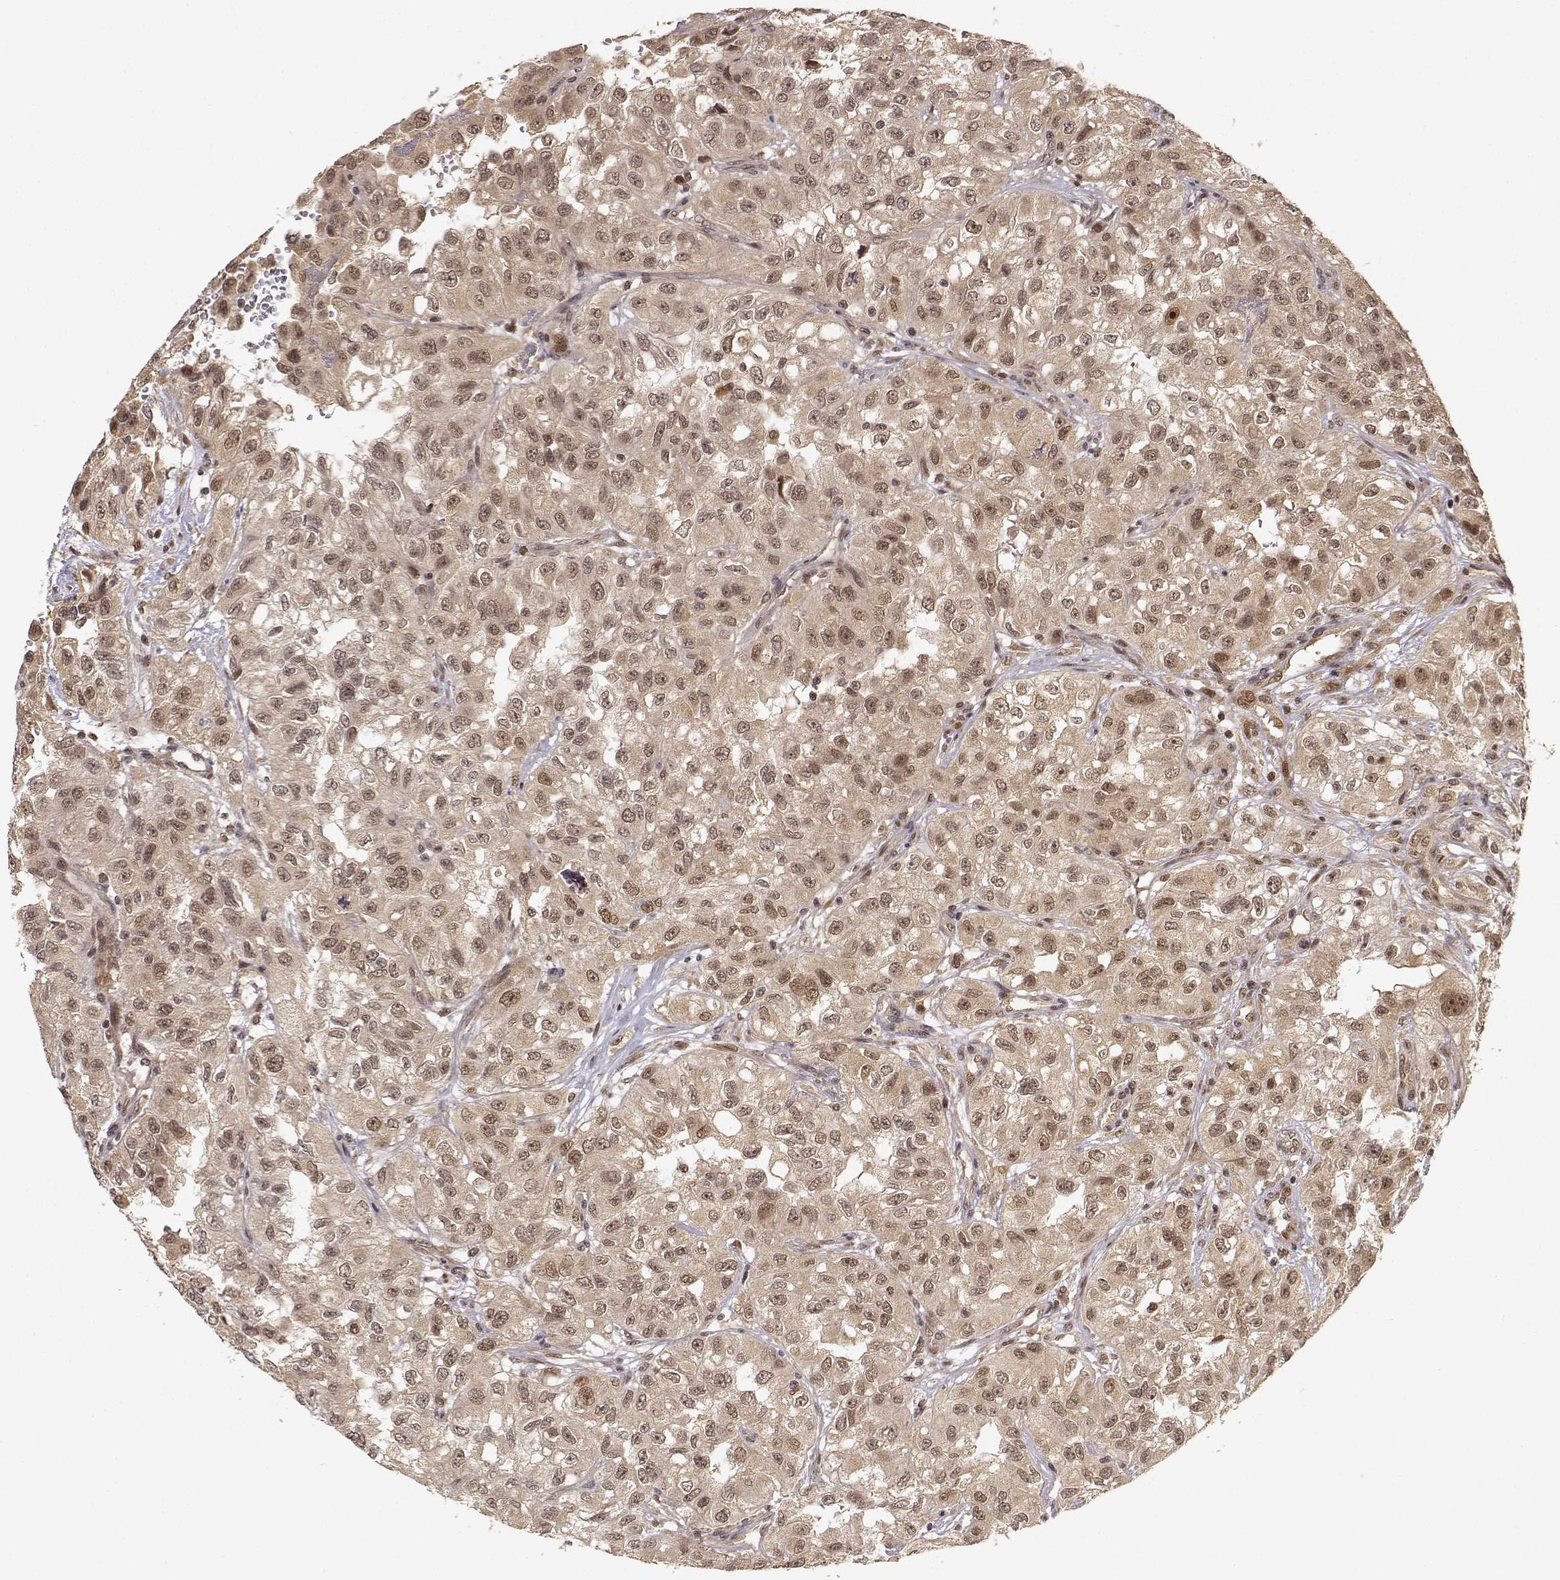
{"staining": {"intensity": "weak", "quantity": ">75%", "location": "cytoplasmic/membranous,nuclear"}, "tissue": "renal cancer", "cell_type": "Tumor cells", "image_type": "cancer", "snomed": [{"axis": "morphology", "description": "Adenocarcinoma, NOS"}, {"axis": "topography", "description": "Kidney"}], "caption": "A brown stain labels weak cytoplasmic/membranous and nuclear positivity of a protein in renal cancer (adenocarcinoma) tumor cells.", "gene": "MAEA", "patient": {"sex": "male", "age": 64}}